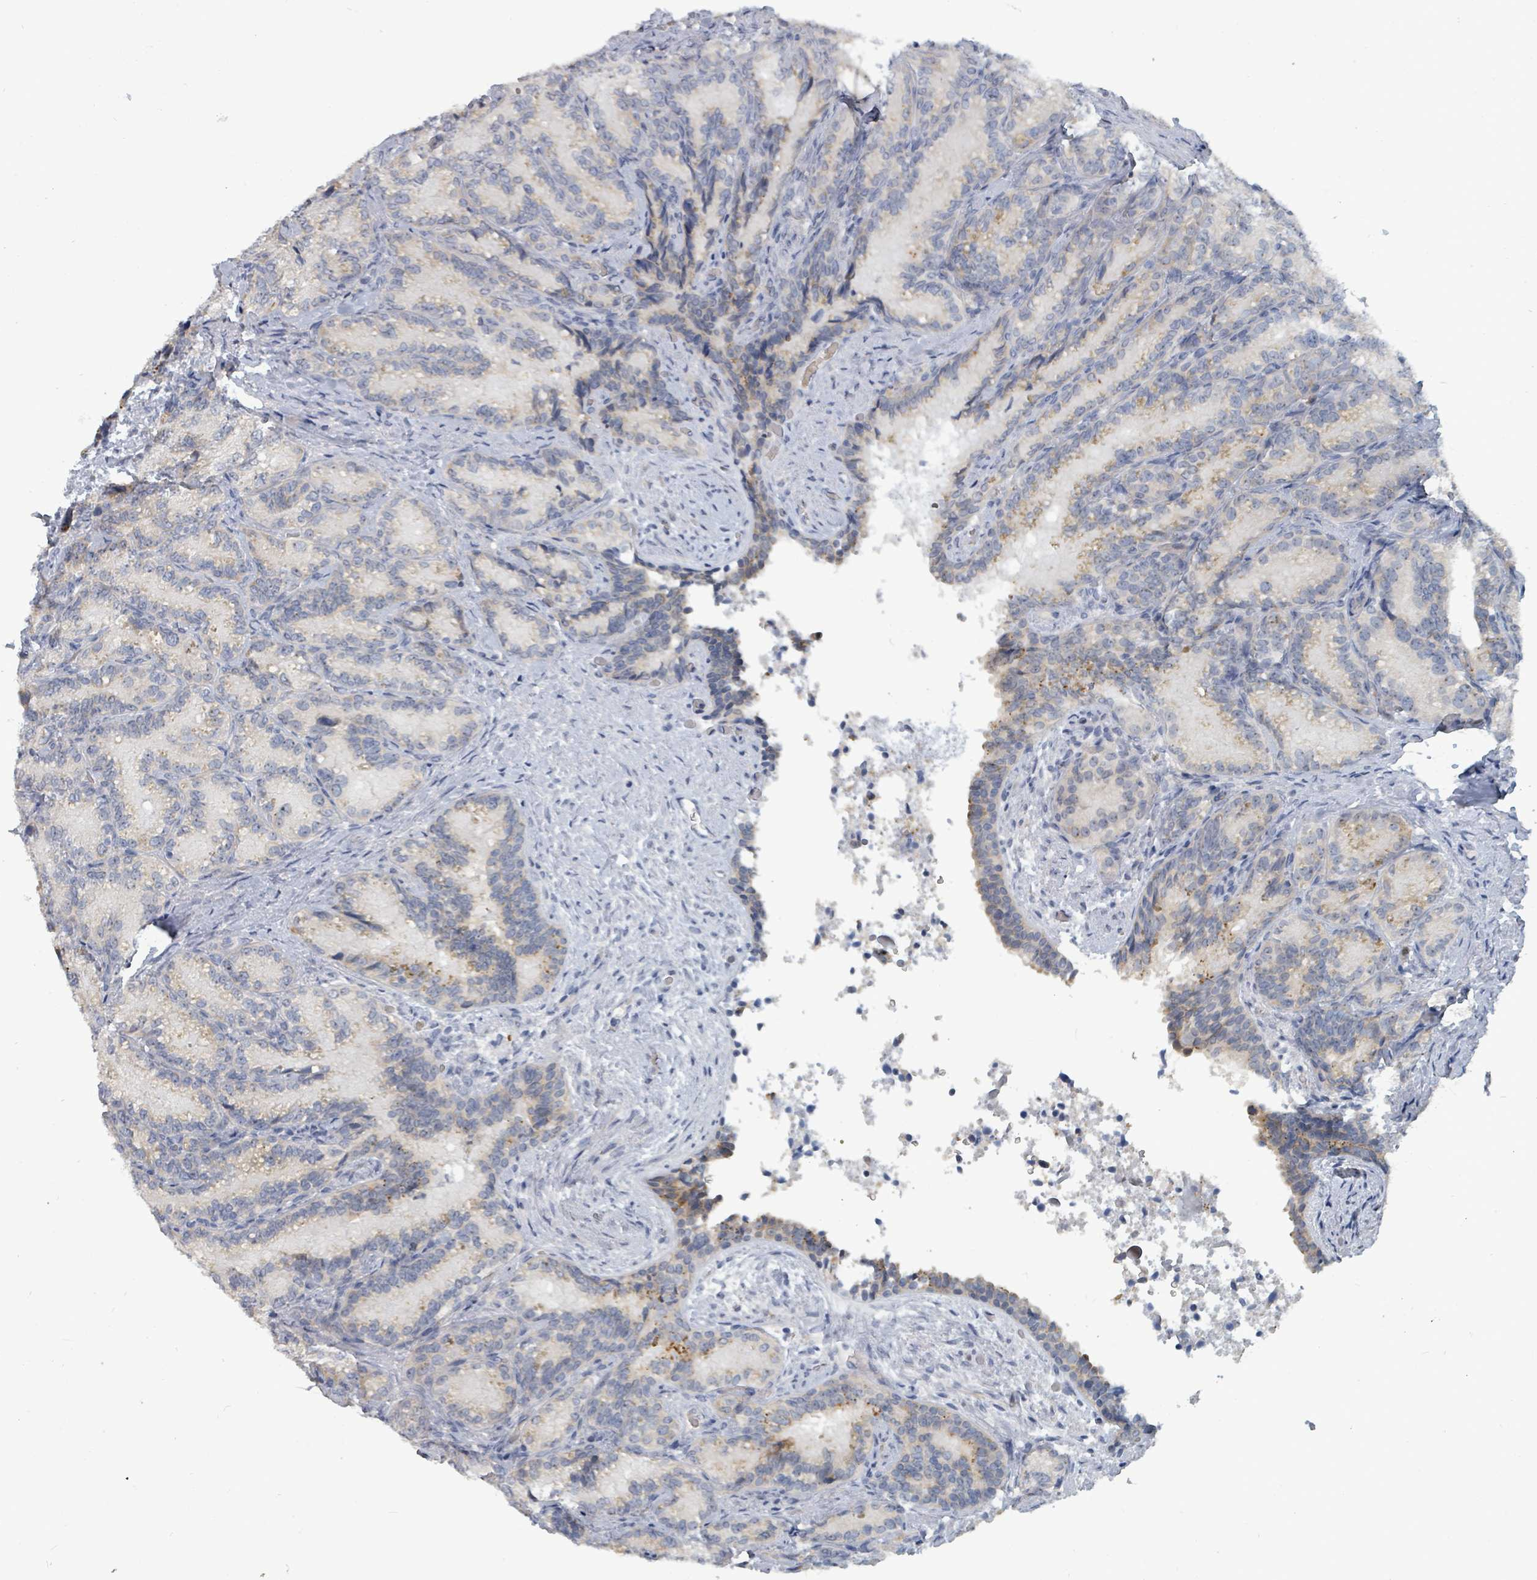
{"staining": {"intensity": "moderate", "quantity": "<25%", "location": "cytoplasmic/membranous"}, "tissue": "seminal vesicle", "cell_type": "Glandular cells", "image_type": "normal", "snomed": [{"axis": "morphology", "description": "Normal tissue, NOS"}, {"axis": "topography", "description": "Seminal veicle"}], "caption": "Protein staining by IHC exhibits moderate cytoplasmic/membranous staining in approximately <25% of glandular cells in normal seminal vesicle. The protein is shown in brown color, while the nuclei are stained blue.", "gene": "TRDMT1", "patient": {"sex": "male", "age": 58}}